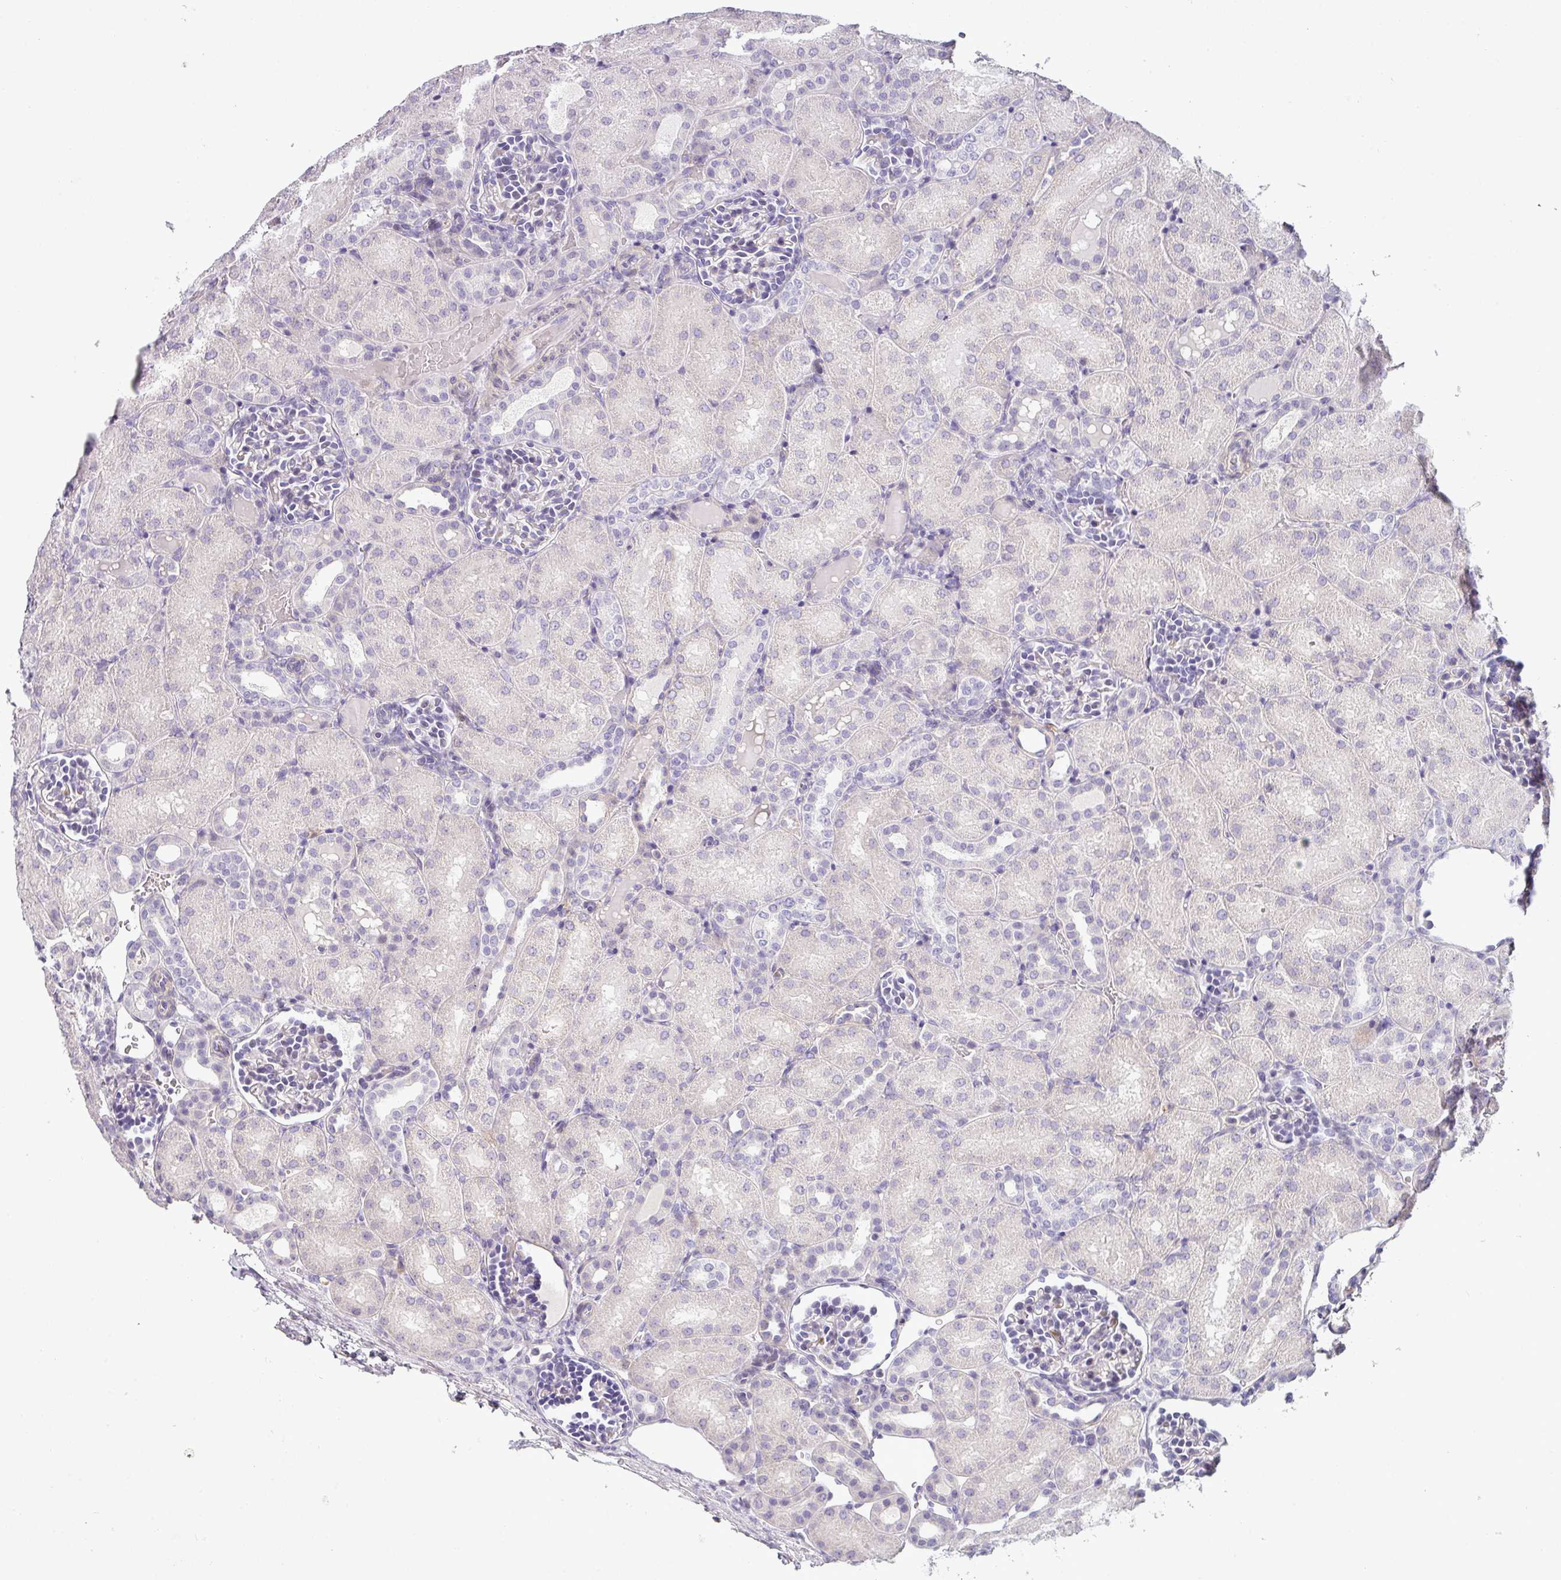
{"staining": {"intensity": "negative", "quantity": "none", "location": "none"}, "tissue": "kidney", "cell_type": "Cells in glomeruli", "image_type": "normal", "snomed": [{"axis": "morphology", "description": "Normal tissue, NOS"}, {"axis": "topography", "description": "Kidney"}], "caption": "Immunohistochemistry (IHC) of unremarkable human kidney exhibits no positivity in cells in glomeruli.", "gene": "BTLA", "patient": {"sex": "male", "age": 1}}